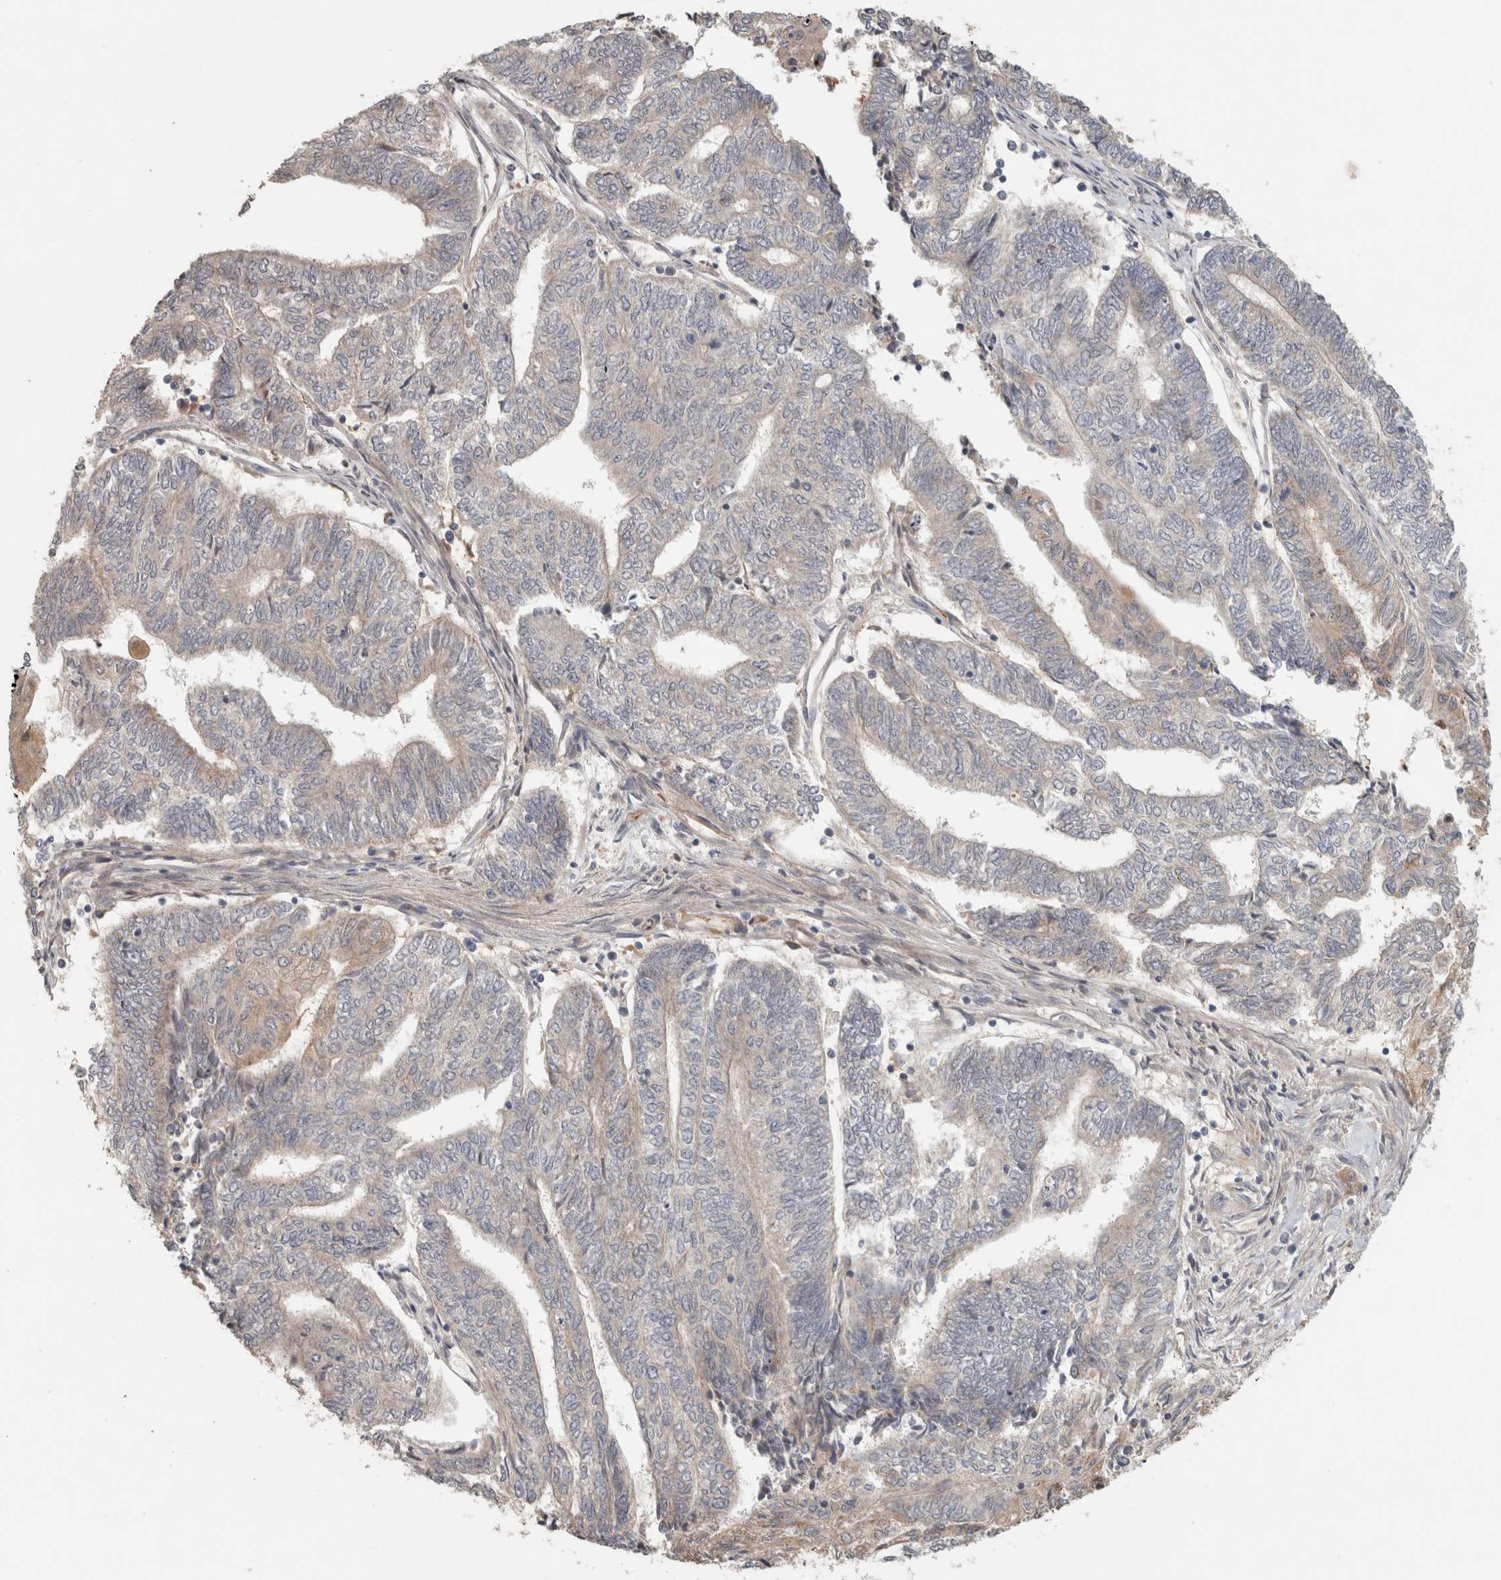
{"staining": {"intensity": "moderate", "quantity": "<25%", "location": "cytoplasmic/membranous"}, "tissue": "endometrial cancer", "cell_type": "Tumor cells", "image_type": "cancer", "snomed": [{"axis": "morphology", "description": "Adenocarcinoma, NOS"}, {"axis": "topography", "description": "Uterus"}, {"axis": "topography", "description": "Endometrium"}], "caption": "Immunohistochemistry photomicrograph of human endometrial cancer stained for a protein (brown), which shows low levels of moderate cytoplasmic/membranous expression in approximately <25% of tumor cells.", "gene": "SIPA1L2", "patient": {"sex": "female", "age": 70}}